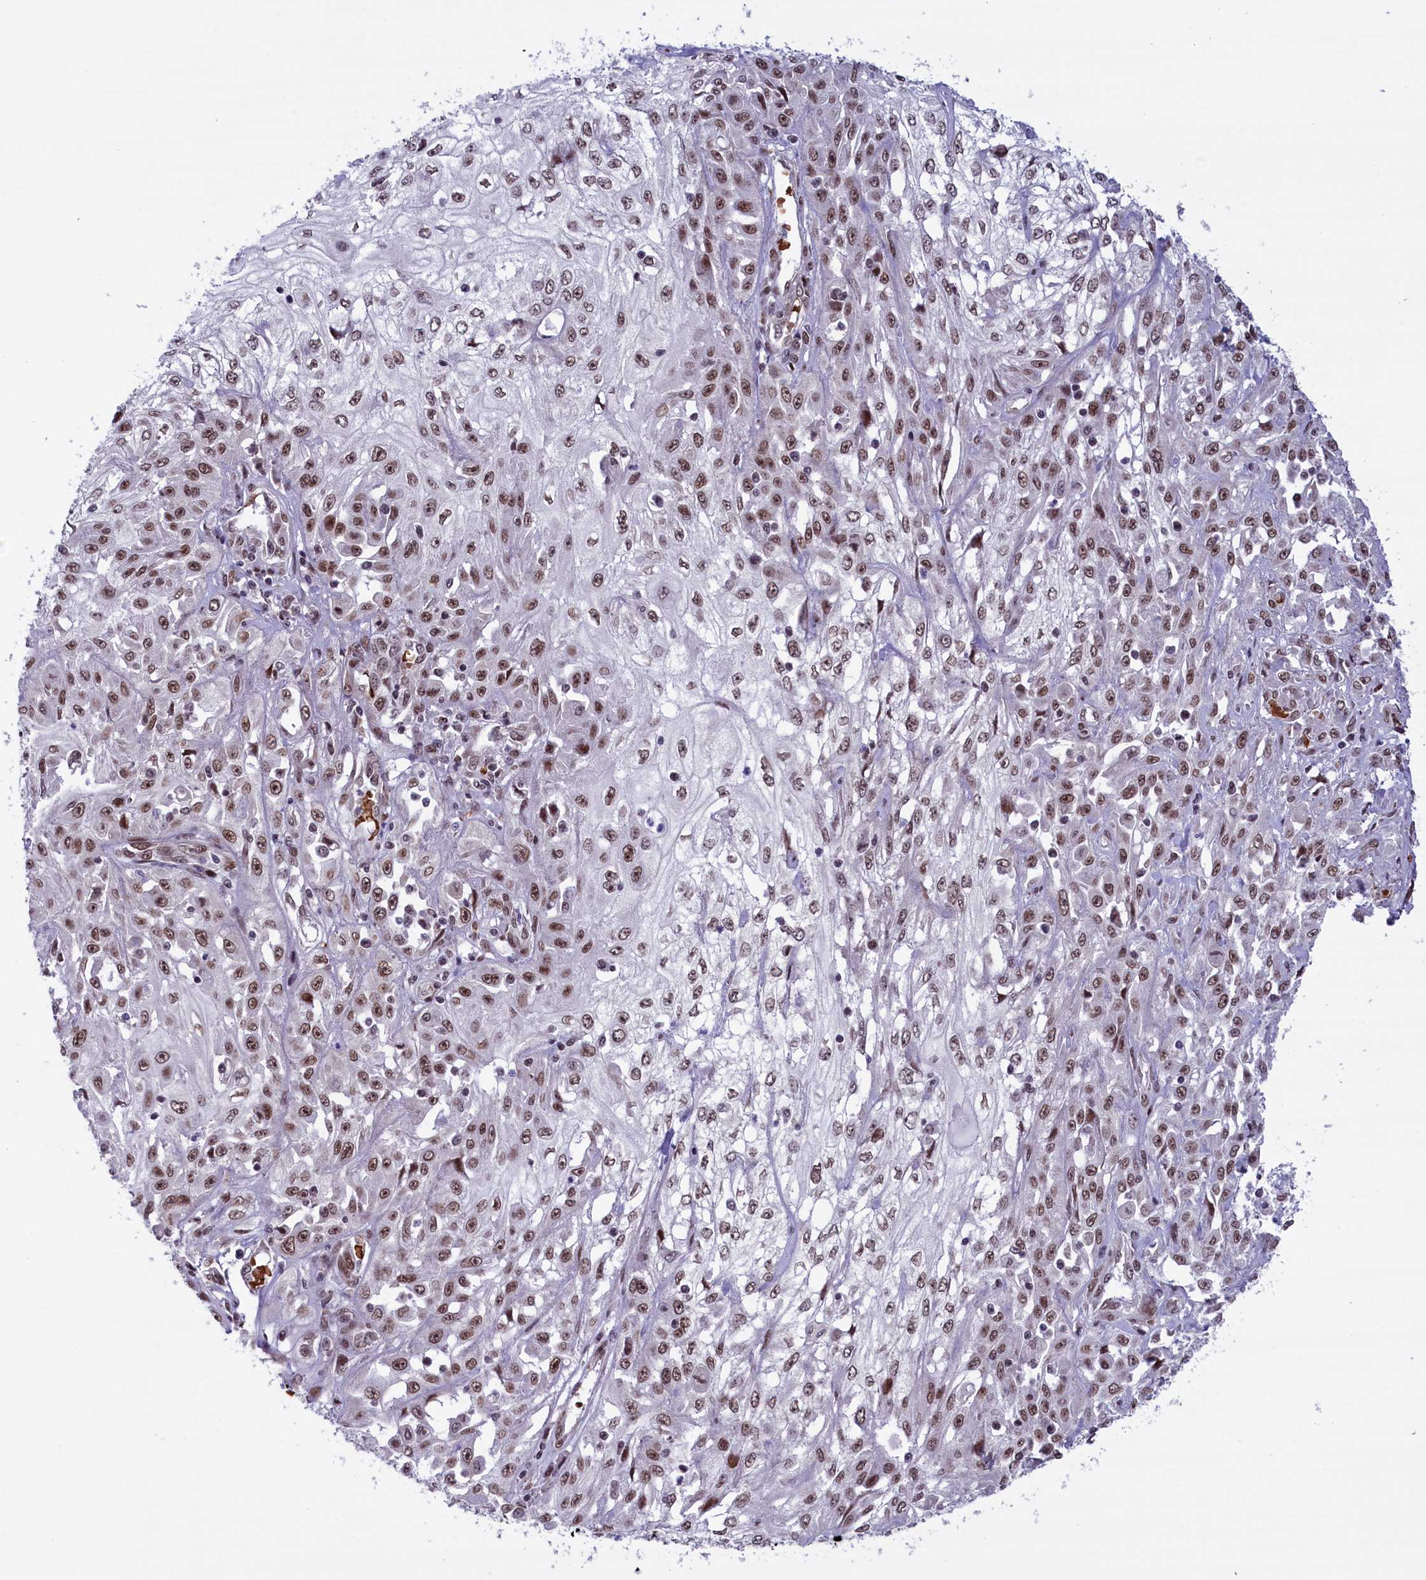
{"staining": {"intensity": "moderate", "quantity": ">75%", "location": "nuclear"}, "tissue": "skin cancer", "cell_type": "Tumor cells", "image_type": "cancer", "snomed": [{"axis": "morphology", "description": "Squamous cell carcinoma, NOS"}, {"axis": "morphology", "description": "Squamous cell carcinoma, metastatic, NOS"}, {"axis": "topography", "description": "Skin"}, {"axis": "topography", "description": "Lymph node"}], "caption": "IHC of squamous cell carcinoma (skin) shows medium levels of moderate nuclear positivity in approximately >75% of tumor cells.", "gene": "MPHOSPH8", "patient": {"sex": "male", "age": 75}}